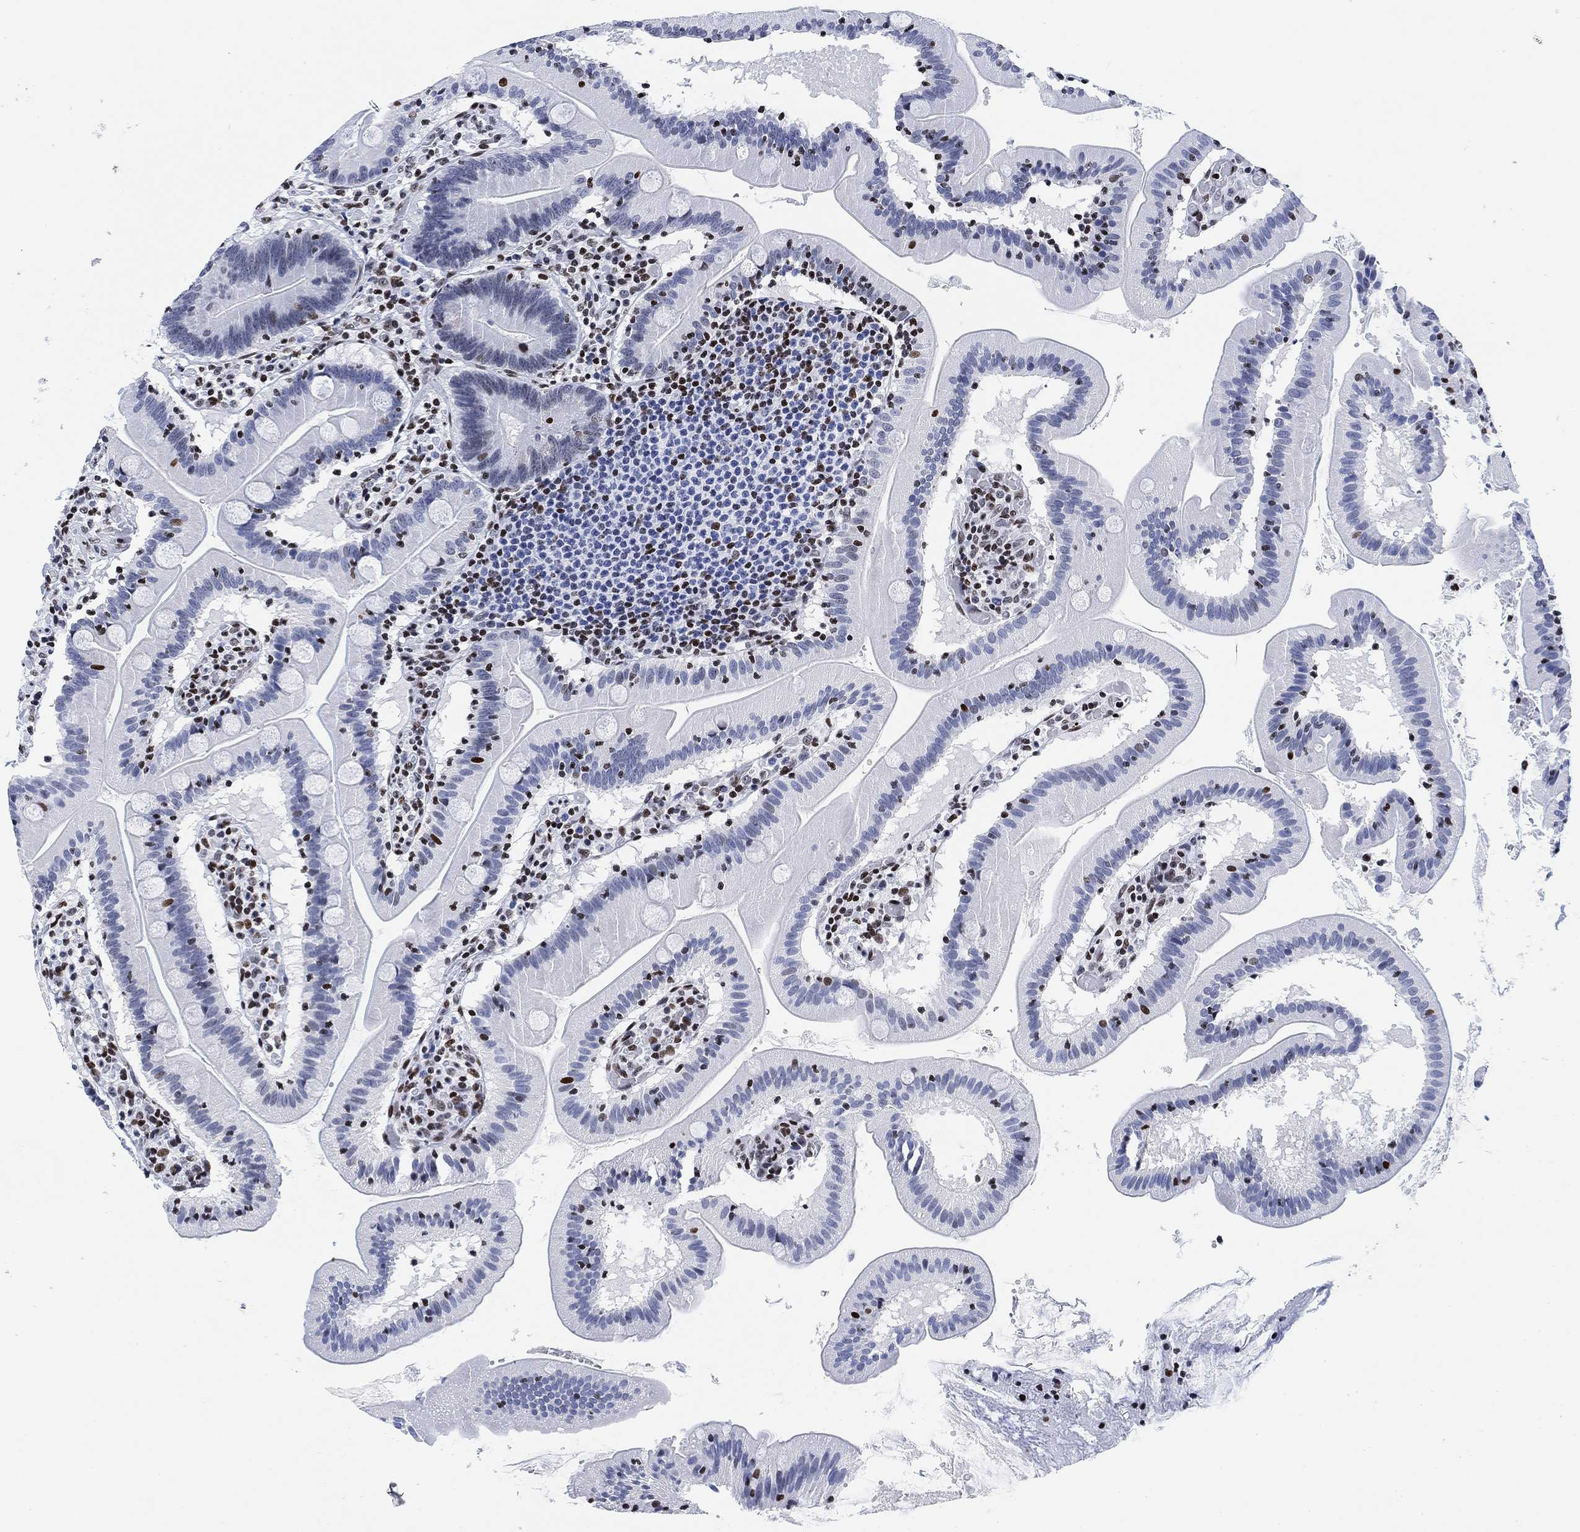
{"staining": {"intensity": "negative", "quantity": "none", "location": "none"}, "tissue": "small intestine", "cell_type": "Glandular cells", "image_type": "normal", "snomed": [{"axis": "morphology", "description": "Normal tissue, NOS"}, {"axis": "topography", "description": "Small intestine"}], "caption": "Immunohistochemistry histopathology image of unremarkable human small intestine stained for a protein (brown), which demonstrates no positivity in glandular cells.", "gene": "H1", "patient": {"sex": "male", "age": 37}}